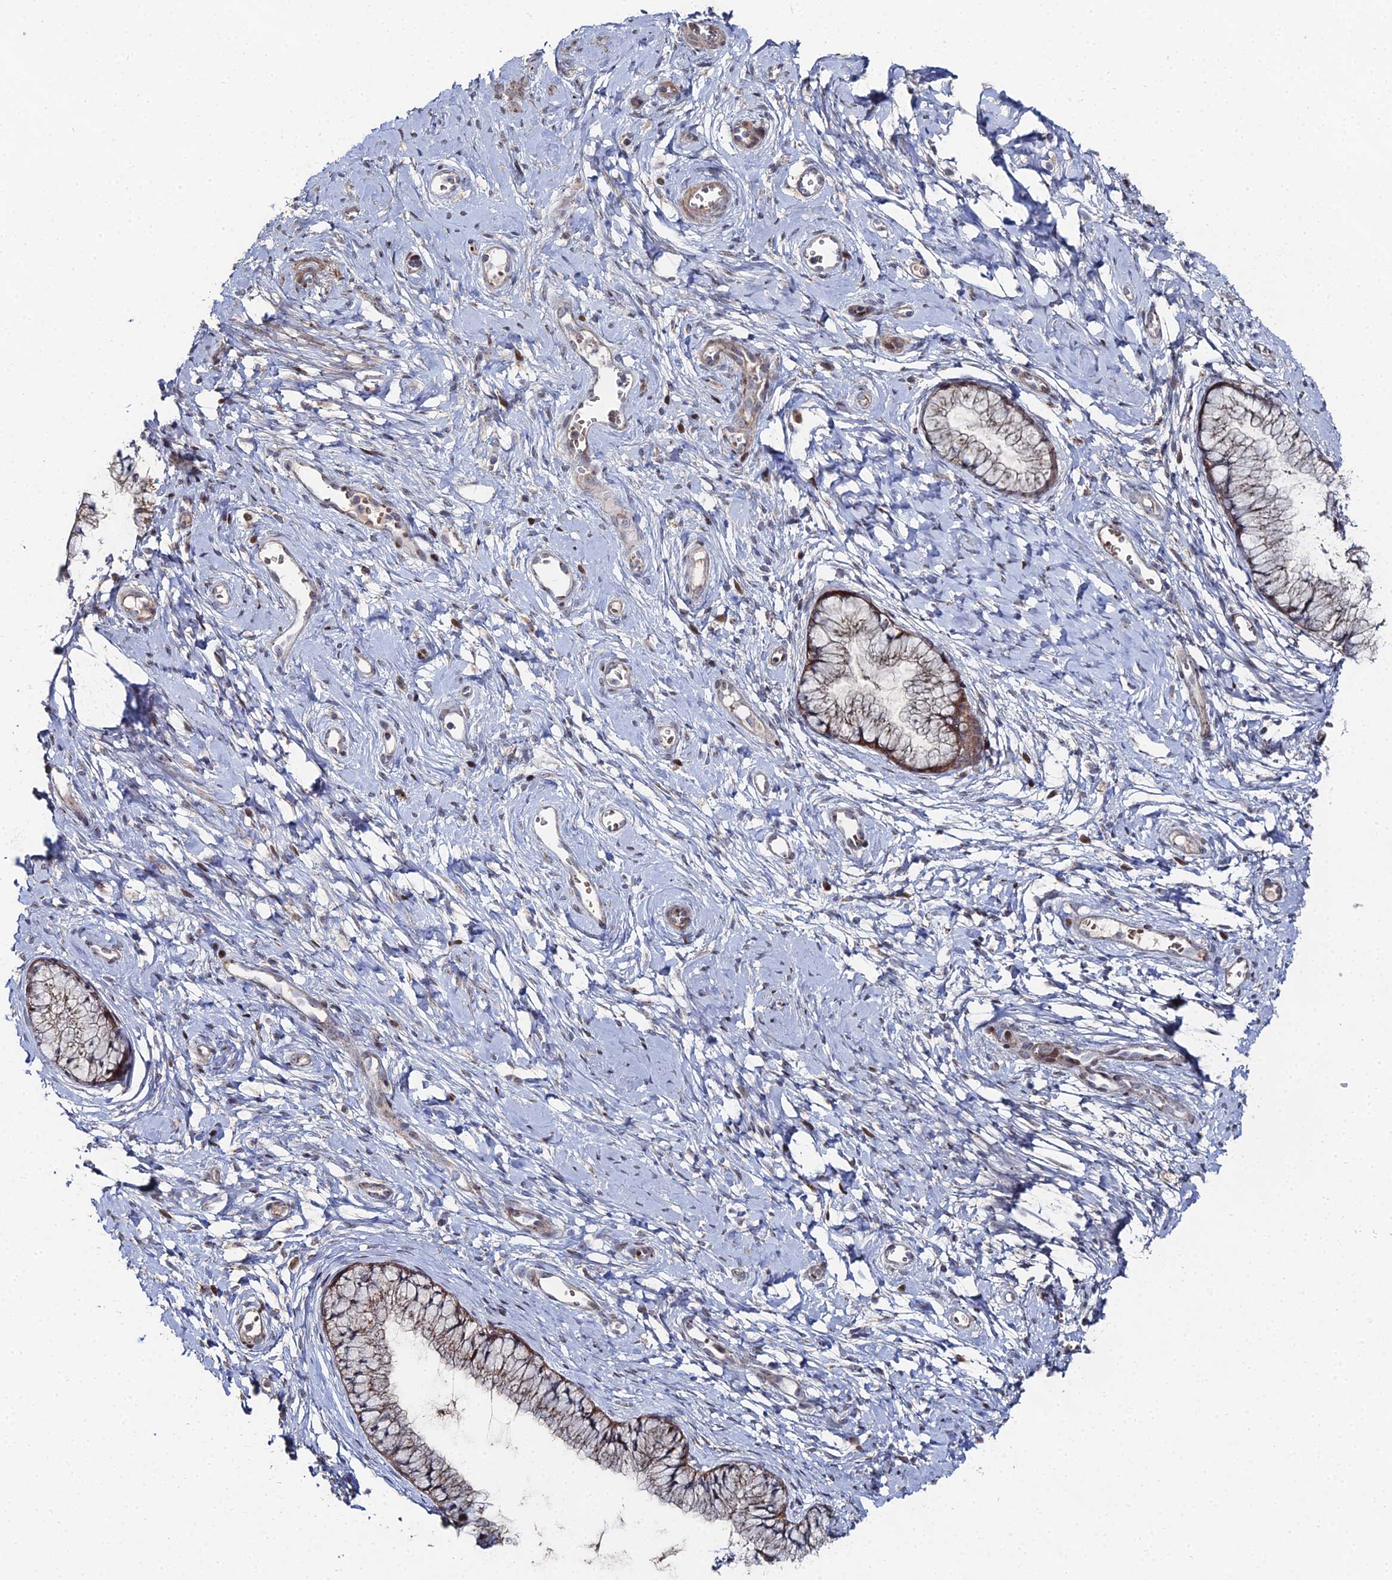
{"staining": {"intensity": "weak", "quantity": "25%-75%", "location": "cytoplasmic/membranous"}, "tissue": "cervix", "cell_type": "Glandular cells", "image_type": "normal", "snomed": [{"axis": "morphology", "description": "Normal tissue, NOS"}, {"axis": "topography", "description": "Cervix"}], "caption": "Cervix stained with immunohistochemistry shows weak cytoplasmic/membranous positivity in about 25%-75% of glandular cells.", "gene": "SGMS1", "patient": {"sex": "female", "age": 42}}